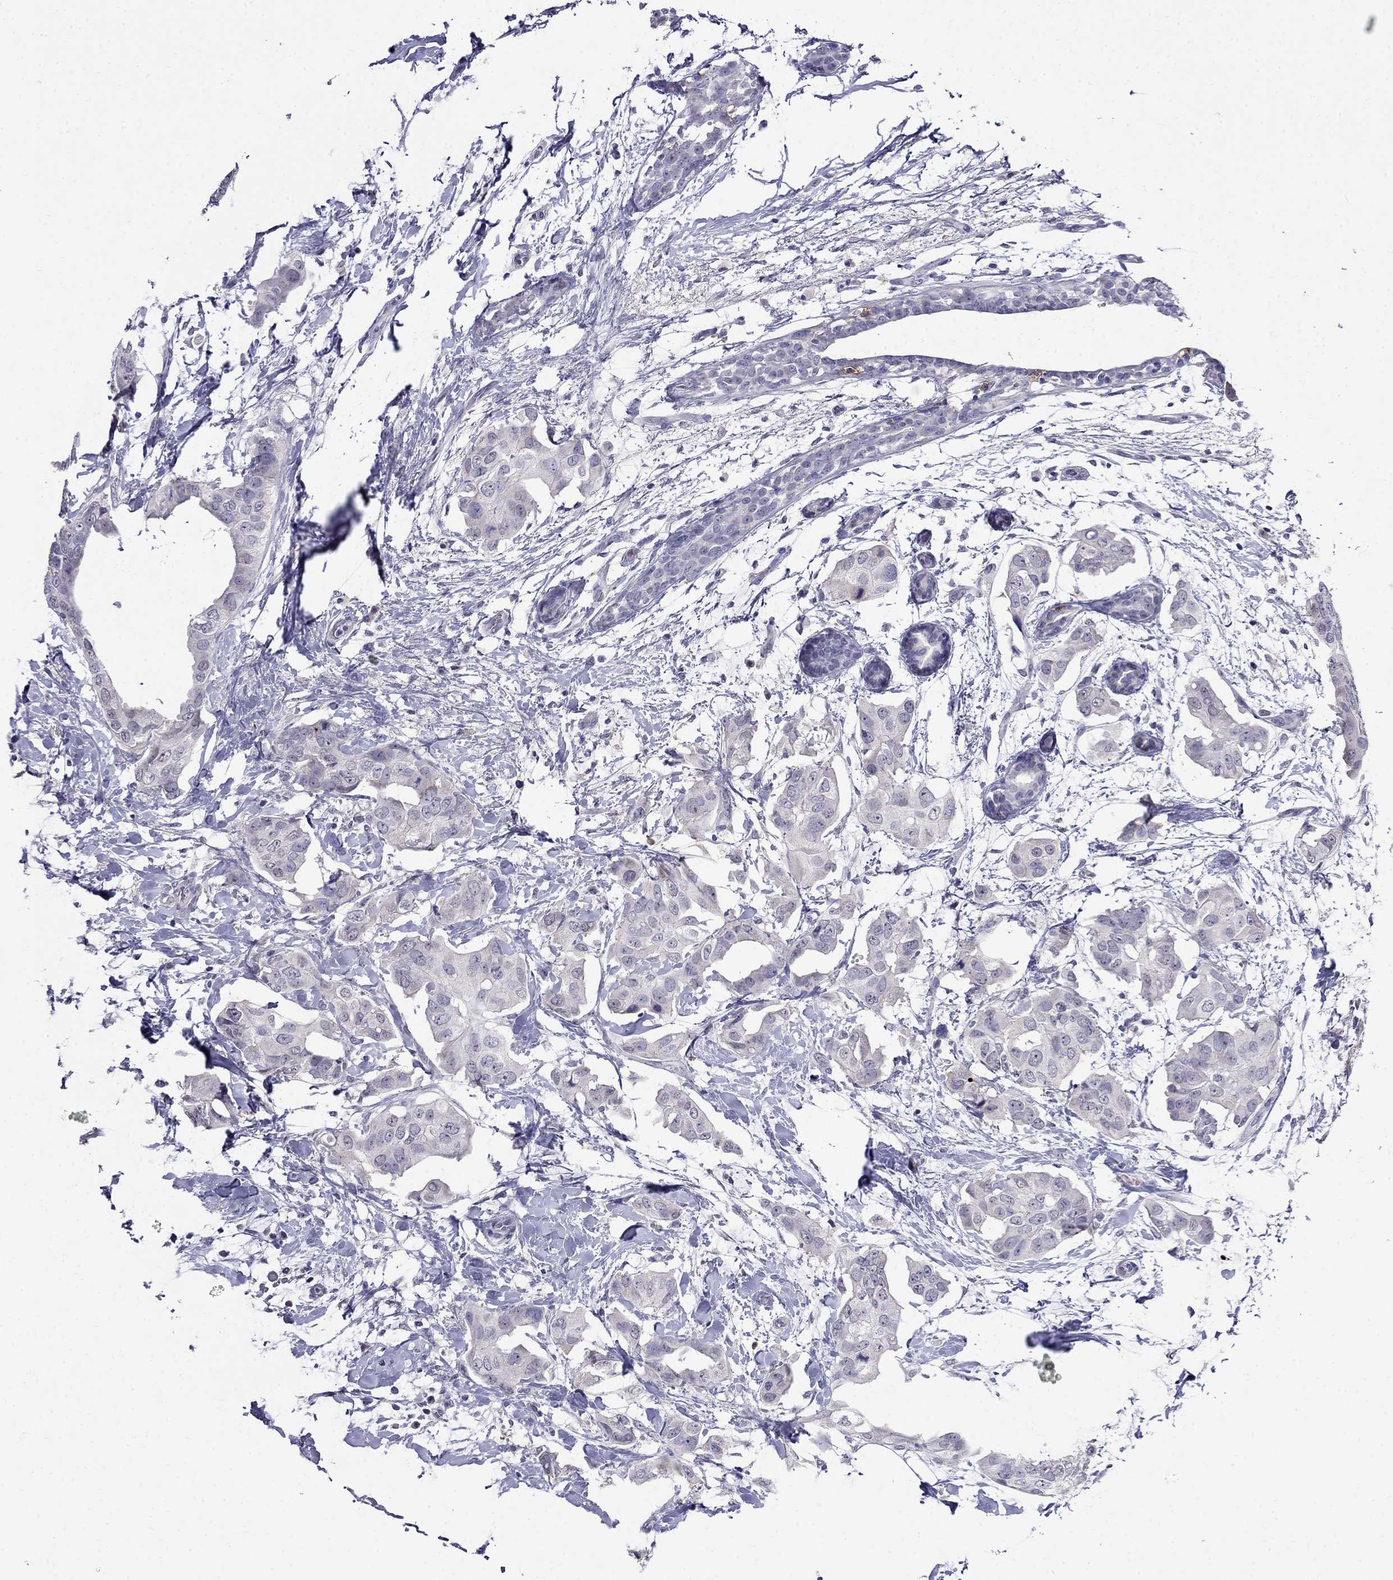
{"staining": {"intensity": "negative", "quantity": "none", "location": "none"}, "tissue": "breast cancer", "cell_type": "Tumor cells", "image_type": "cancer", "snomed": [{"axis": "morphology", "description": "Normal tissue, NOS"}, {"axis": "morphology", "description": "Duct carcinoma"}, {"axis": "topography", "description": "Breast"}], "caption": "A micrograph of infiltrating ductal carcinoma (breast) stained for a protein demonstrates no brown staining in tumor cells.", "gene": "CD8B", "patient": {"sex": "female", "age": 40}}